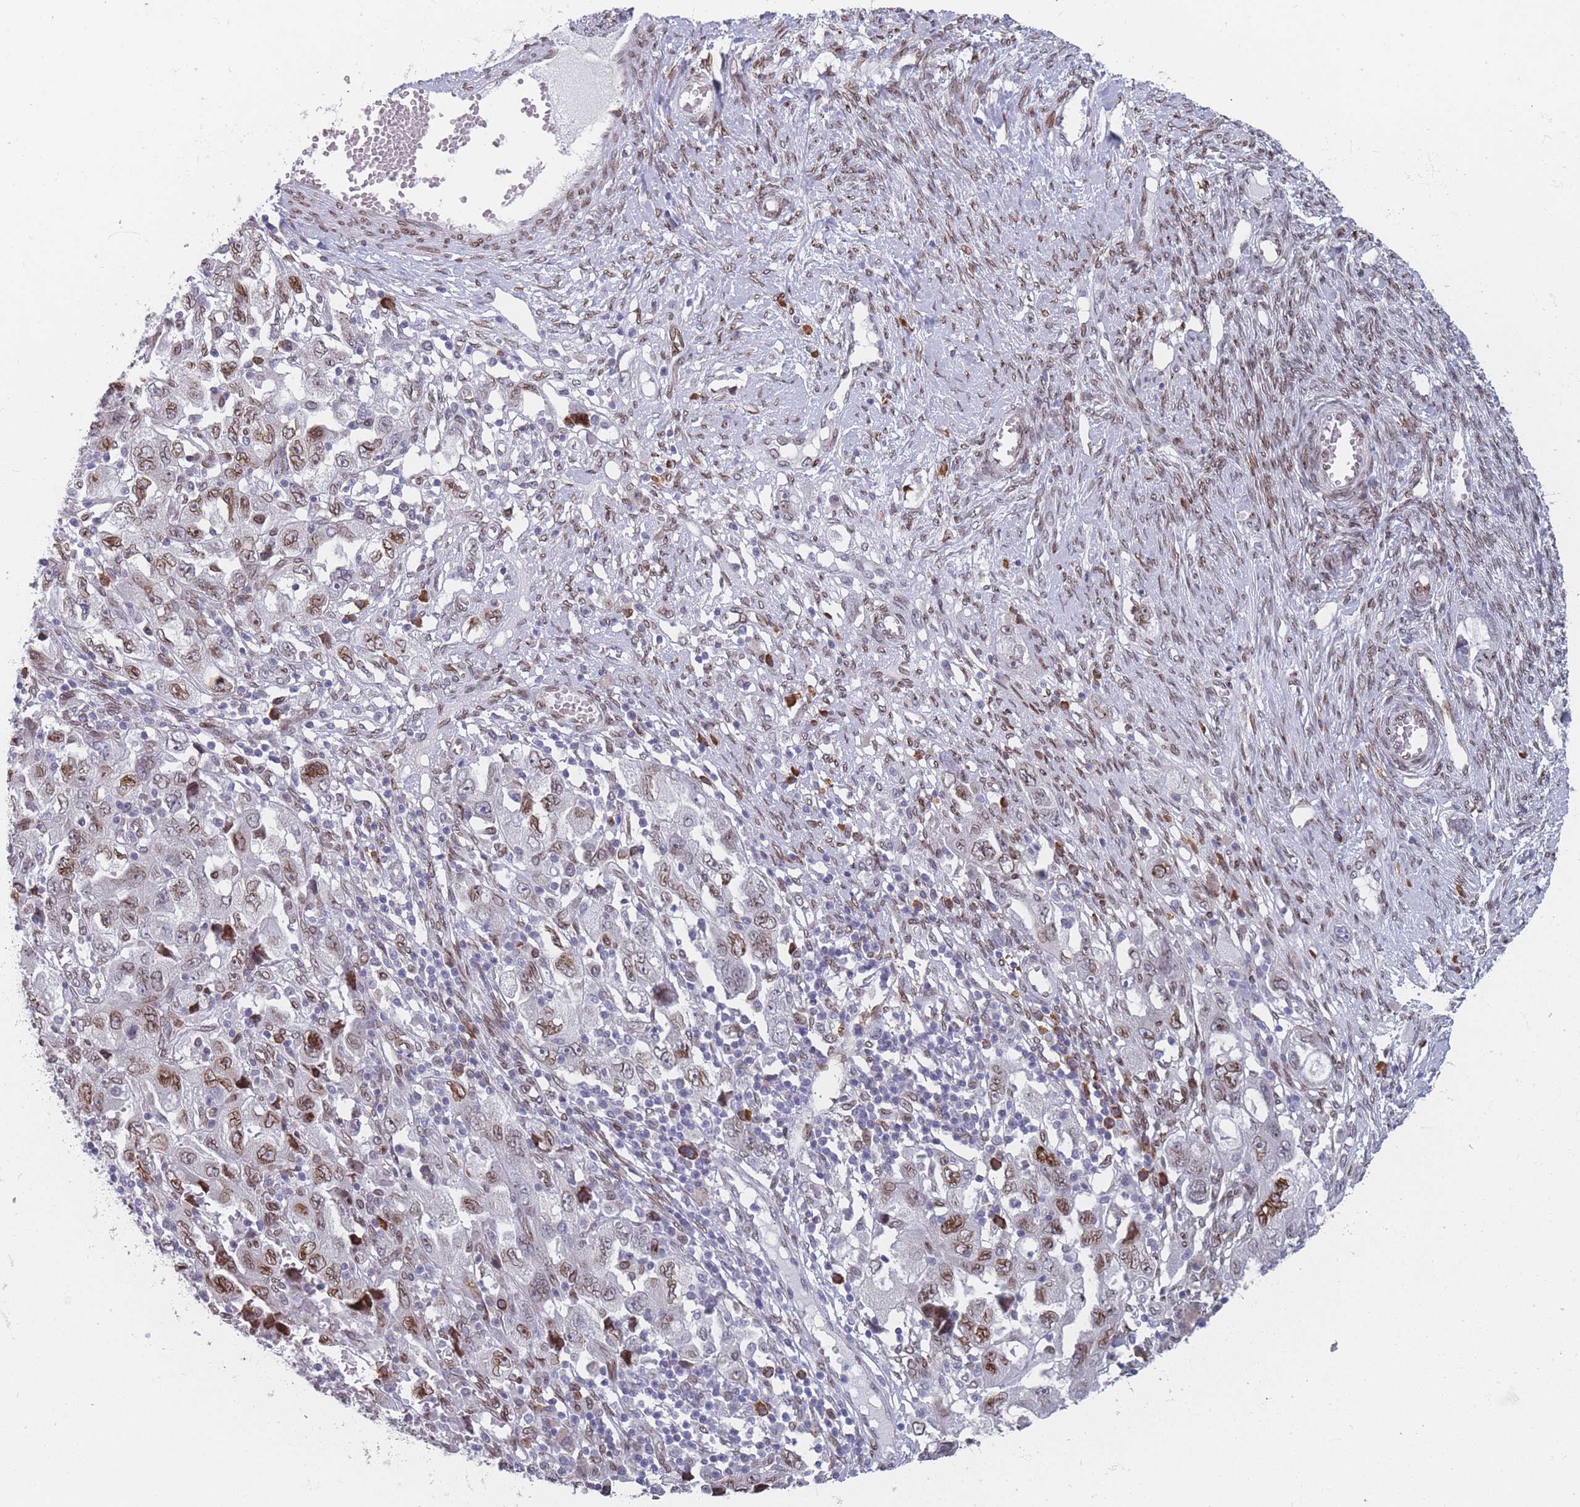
{"staining": {"intensity": "moderate", "quantity": "25%-75%", "location": "cytoplasmic/membranous,nuclear"}, "tissue": "ovarian cancer", "cell_type": "Tumor cells", "image_type": "cancer", "snomed": [{"axis": "morphology", "description": "Carcinoma, NOS"}, {"axis": "morphology", "description": "Cystadenocarcinoma, serous, NOS"}, {"axis": "topography", "description": "Ovary"}], "caption": "There is medium levels of moderate cytoplasmic/membranous and nuclear staining in tumor cells of ovarian cancer, as demonstrated by immunohistochemical staining (brown color).", "gene": "ZBTB1", "patient": {"sex": "female", "age": 69}}